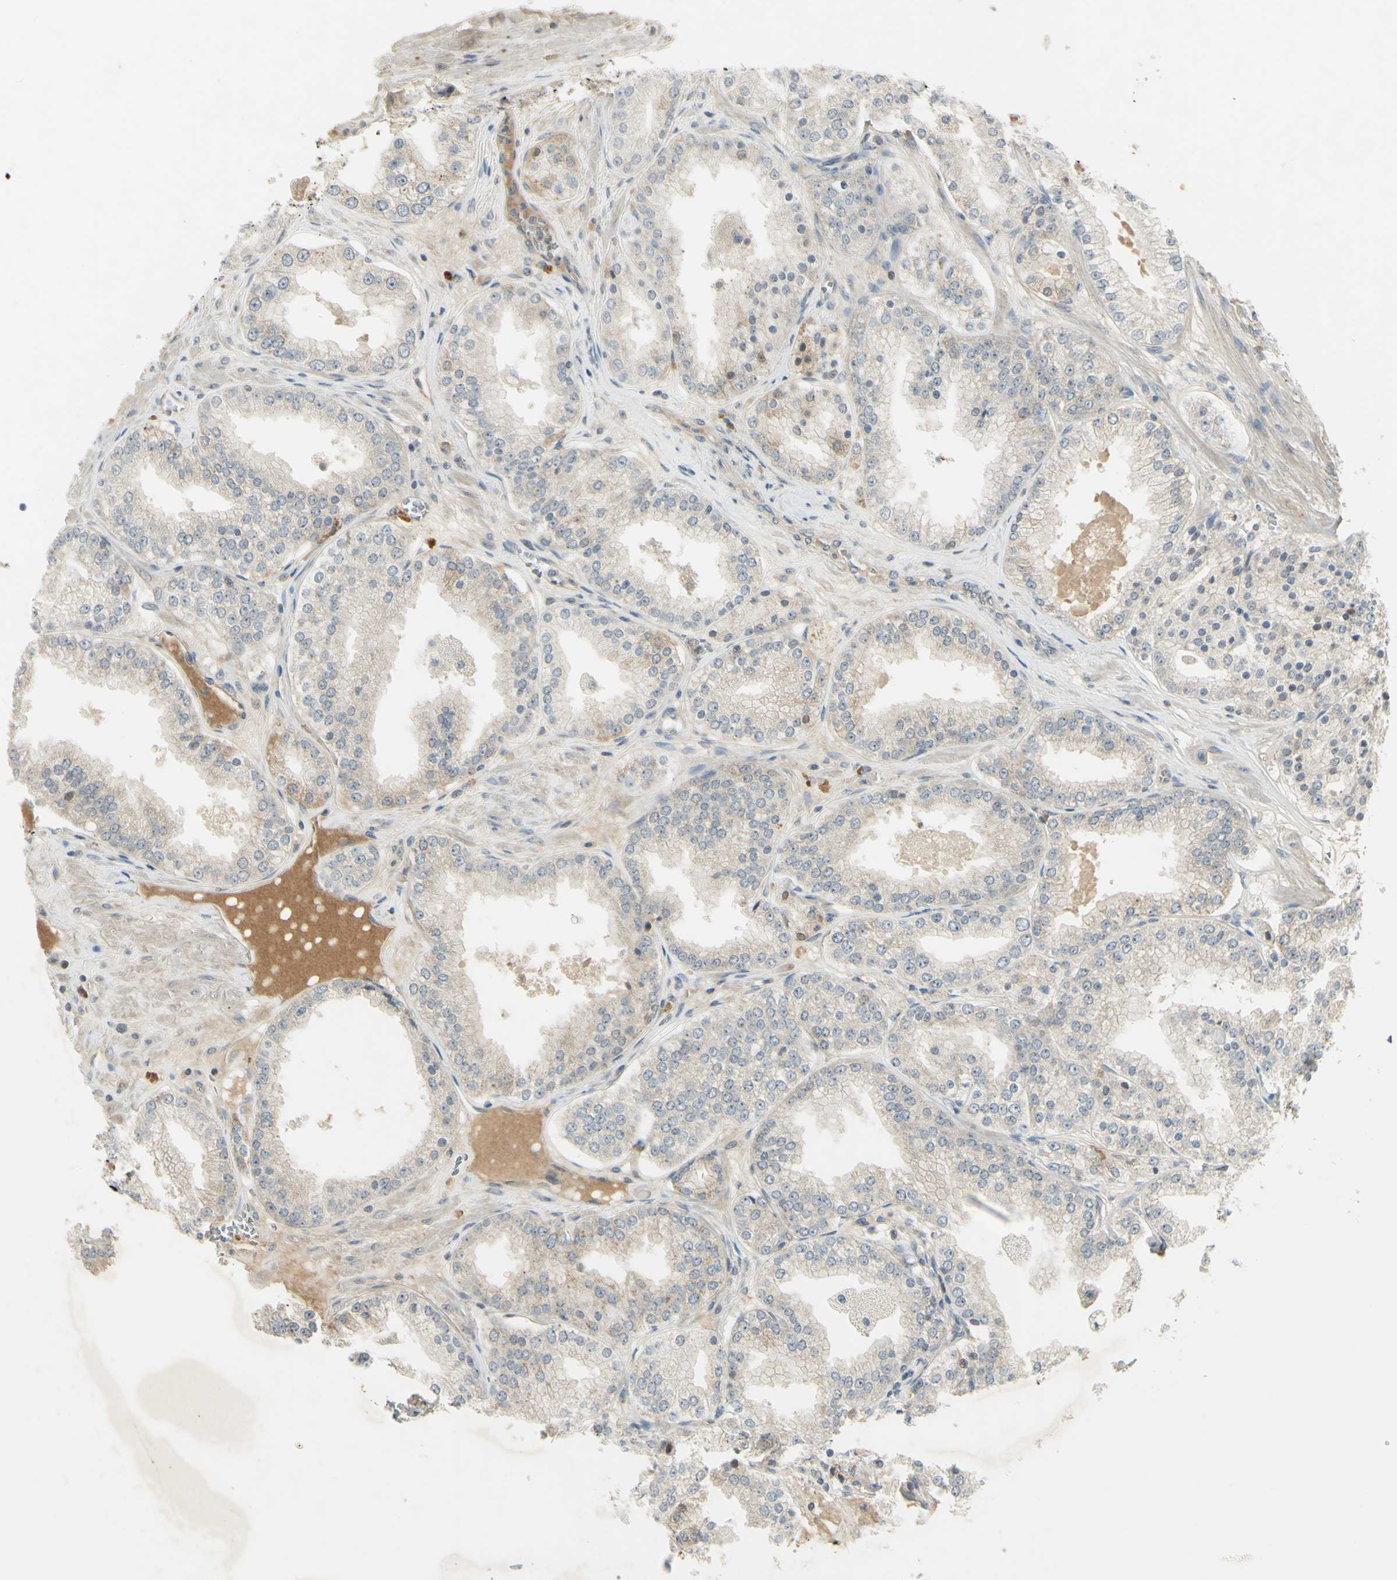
{"staining": {"intensity": "negative", "quantity": "none", "location": "none"}, "tissue": "prostate cancer", "cell_type": "Tumor cells", "image_type": "cancer", "snomed": [{"axis": "morphology", "description": "Adenocarcinoma, High grade"}, {"axis": "topography", "description": "Prostate"}], "caption": "Tumor cells are negative for protein expression in human prostate adenocarcinoma (high-grade). (Stains: DAB (3,3'-diaminobenzidine) immunohistochemistry (IHC) with hematoxylin counter stain, Microscopy: brightfield microscopy at high magnification).", "gene": "RAD18", "patient": {"sex": "male", "age": 61}}